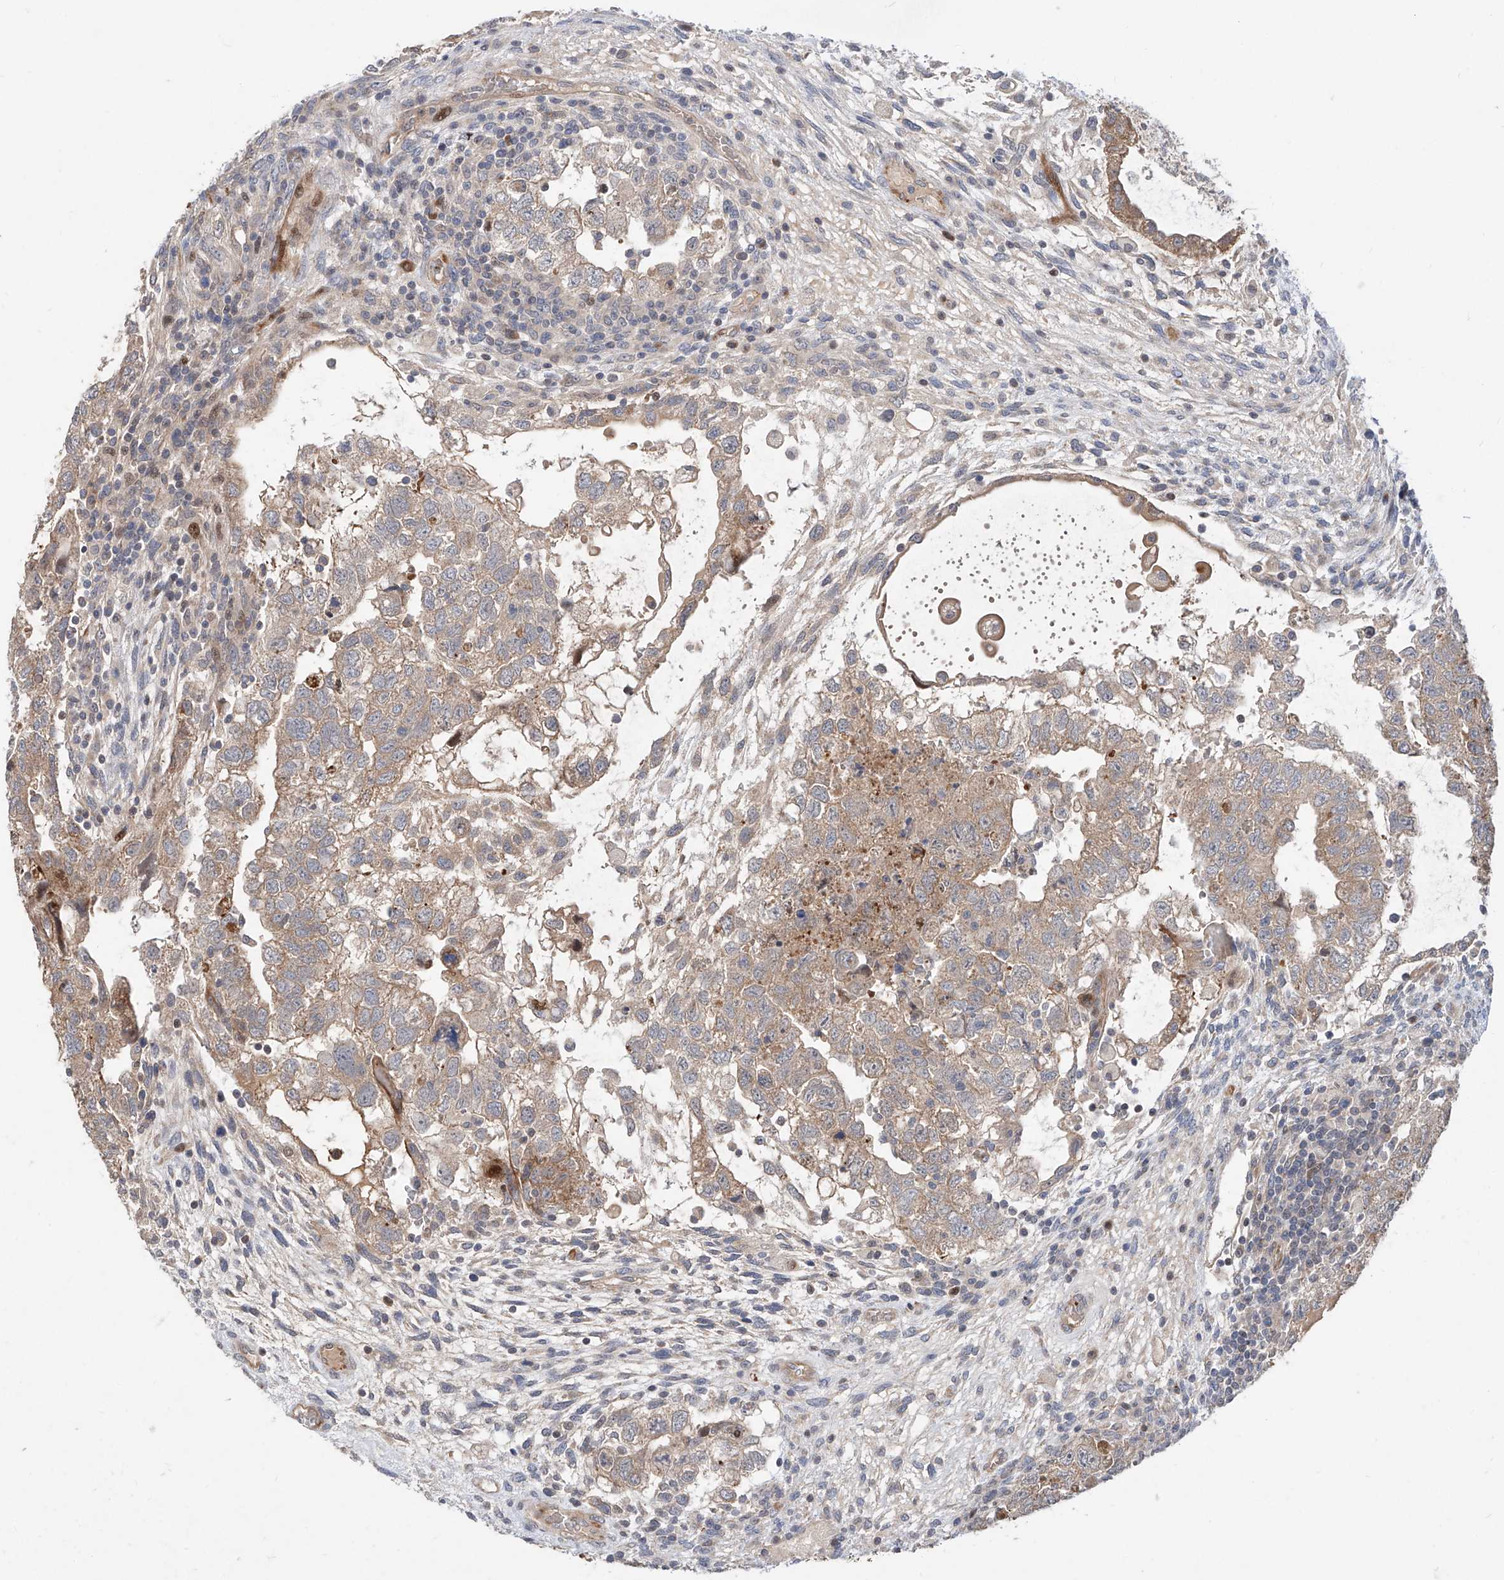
{"staining": {"intensity": "moderate", "quantity": "<25%", "location": "cytoplasmic/membranous"}, "tissue": "testis cancer", "cell_type": "Tumor cells", "image_type": "cancer", "snomed": [{"axis": "morphology", "description": "Carcinoma, Embryonal, NOS"}, {"axis": "topography", "description": "Testis"}], "caption": "Protein expression analysis of embryonal carcinoma (testis) demonstrates moderate cytoplasmic/membranous positivity in approximately <25% of tumor cells.", "gene": "FUCA2", "patient": {"sex": "male", "age": 37}}